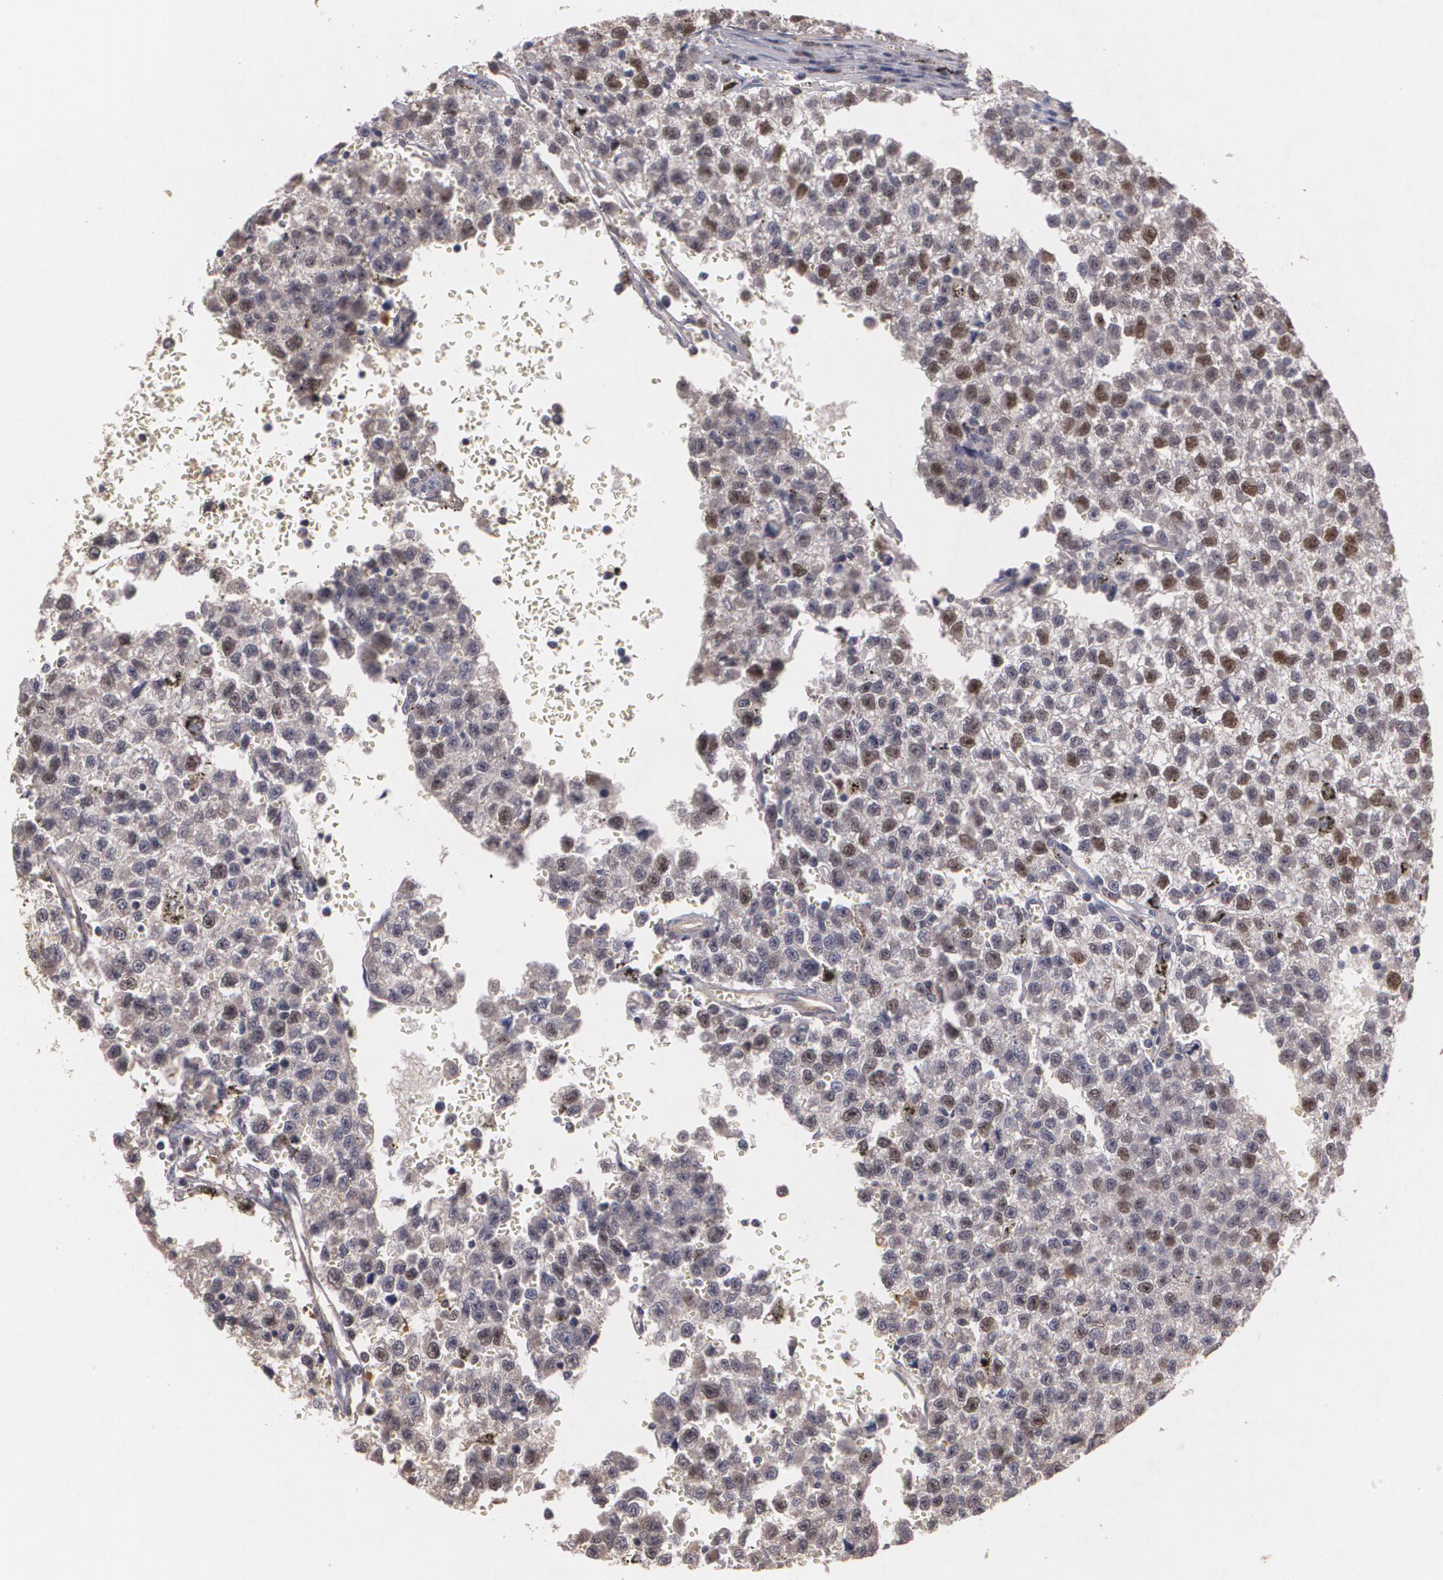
{"staining": {"intensity": "moderate", "quantity": "25%-75%", "location": "cytoplasmic/membranous,nuclear"}, "tissue": "testis cancer", "cell_type": "Tumor cells", "image_type": "cancer", "snomed": [{"axis": "morphology", "description": "Seminoma, NOS"}, {"axis": "topography", "description": "Testis"}], "caption": "A medium amount of moderate cytoplasmic/membranous and nuclear staining is identified in about 25%-75% of tumor cells in testis seminoma tissue. The staining was performed using DAB to visualize the protein expression in brown, while the nuclei were stained in blue with hematoxylin (Magnification: 20x).", "gene": "BRCA1", "patient": {"sex": "male", "age": 35}}